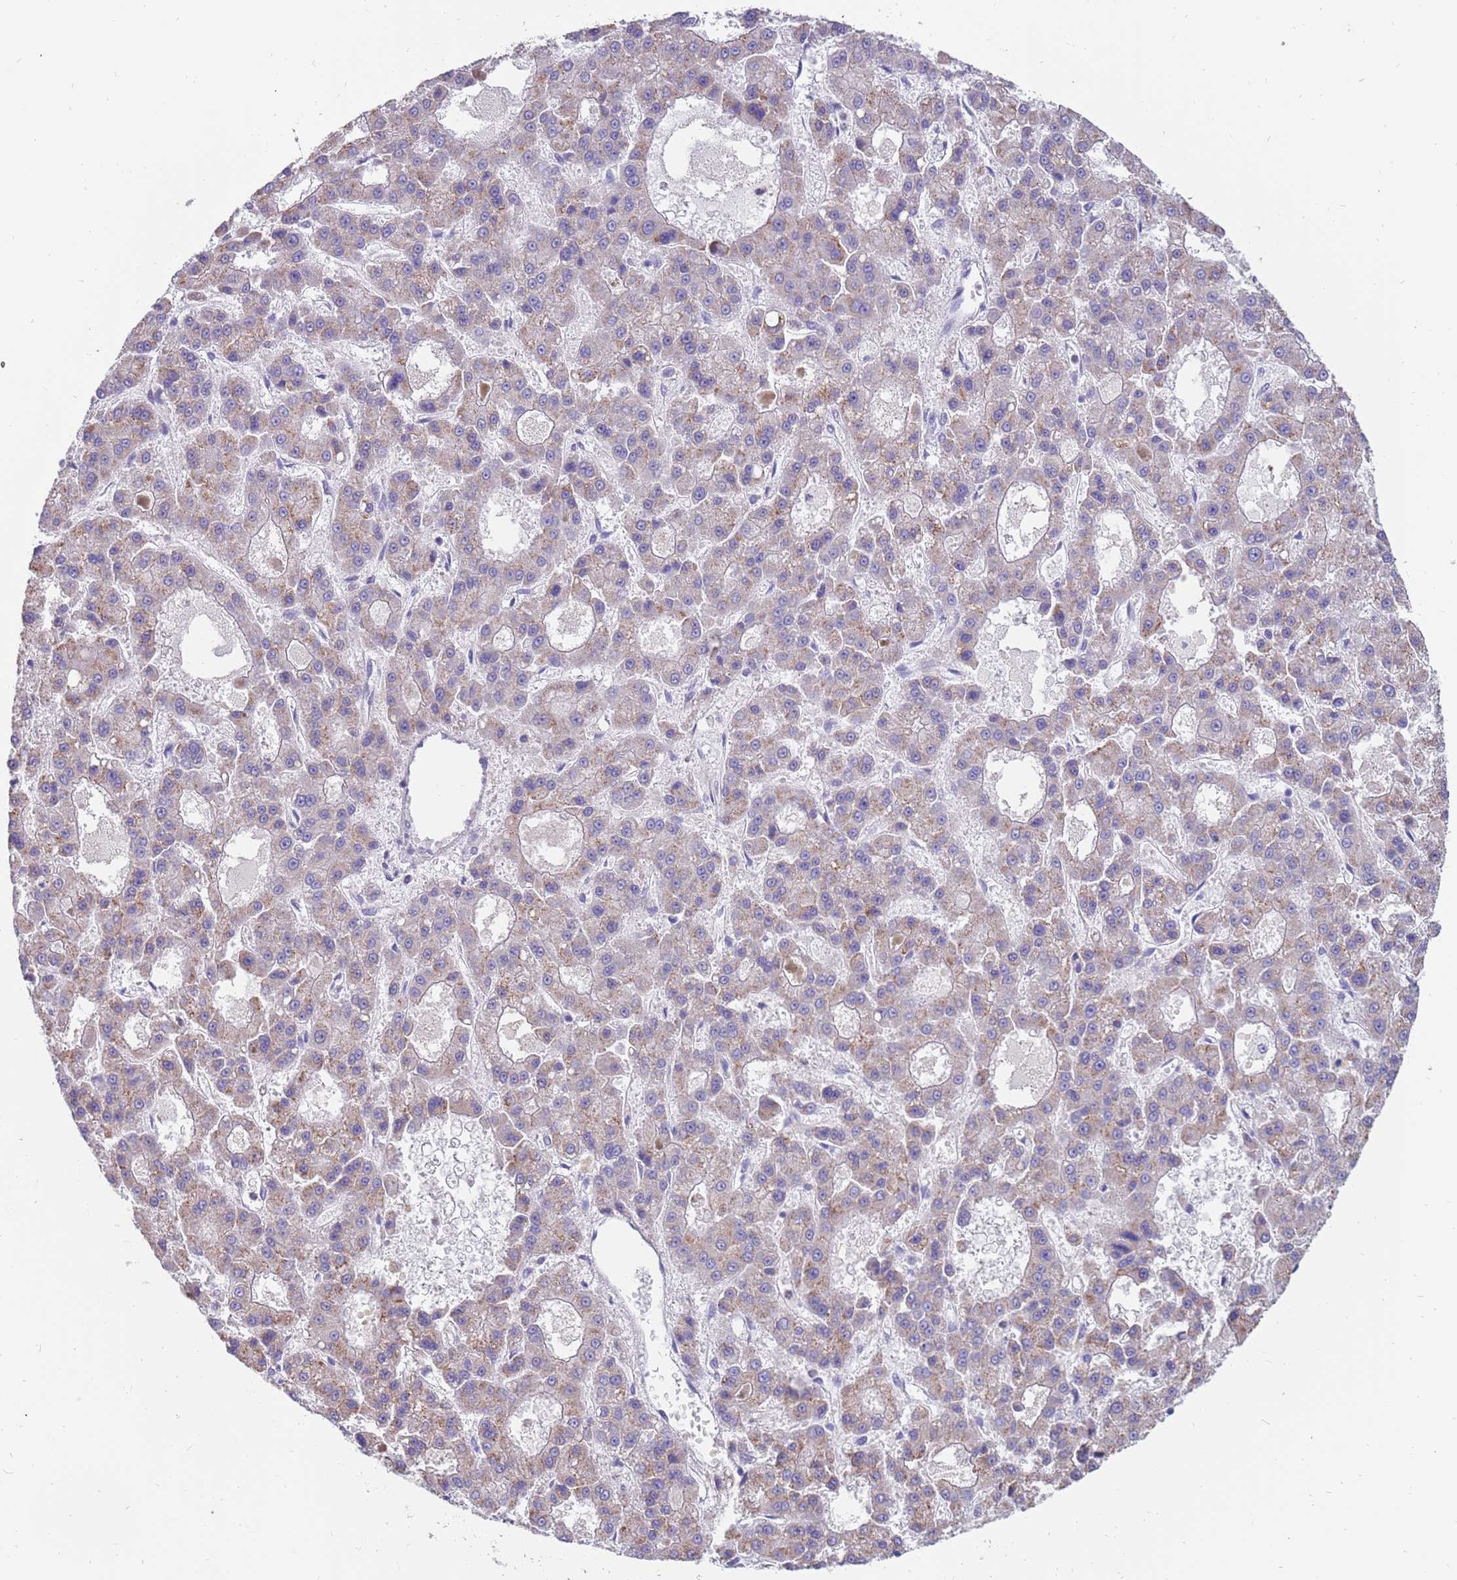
{"staining": {"intensity": "weak", "quantity": "<25%", "location": "cytoplasmic/membranous"}, "tissue": "liver cancer", "cell_type": "Tumor cells", "image_type": "cancer", "snomed": [{"axis": "morphology", "description": "Carcinoma, Hepatocellular, NOS"}, {"axis": "topography", "description": "Liver"}], "caption": "There is no significant positivity in tumor cells of liver cancer (hepatocellular carcinoma).", "gene": "ZNF746", "patient": {"sex": "male", "age": 70}}